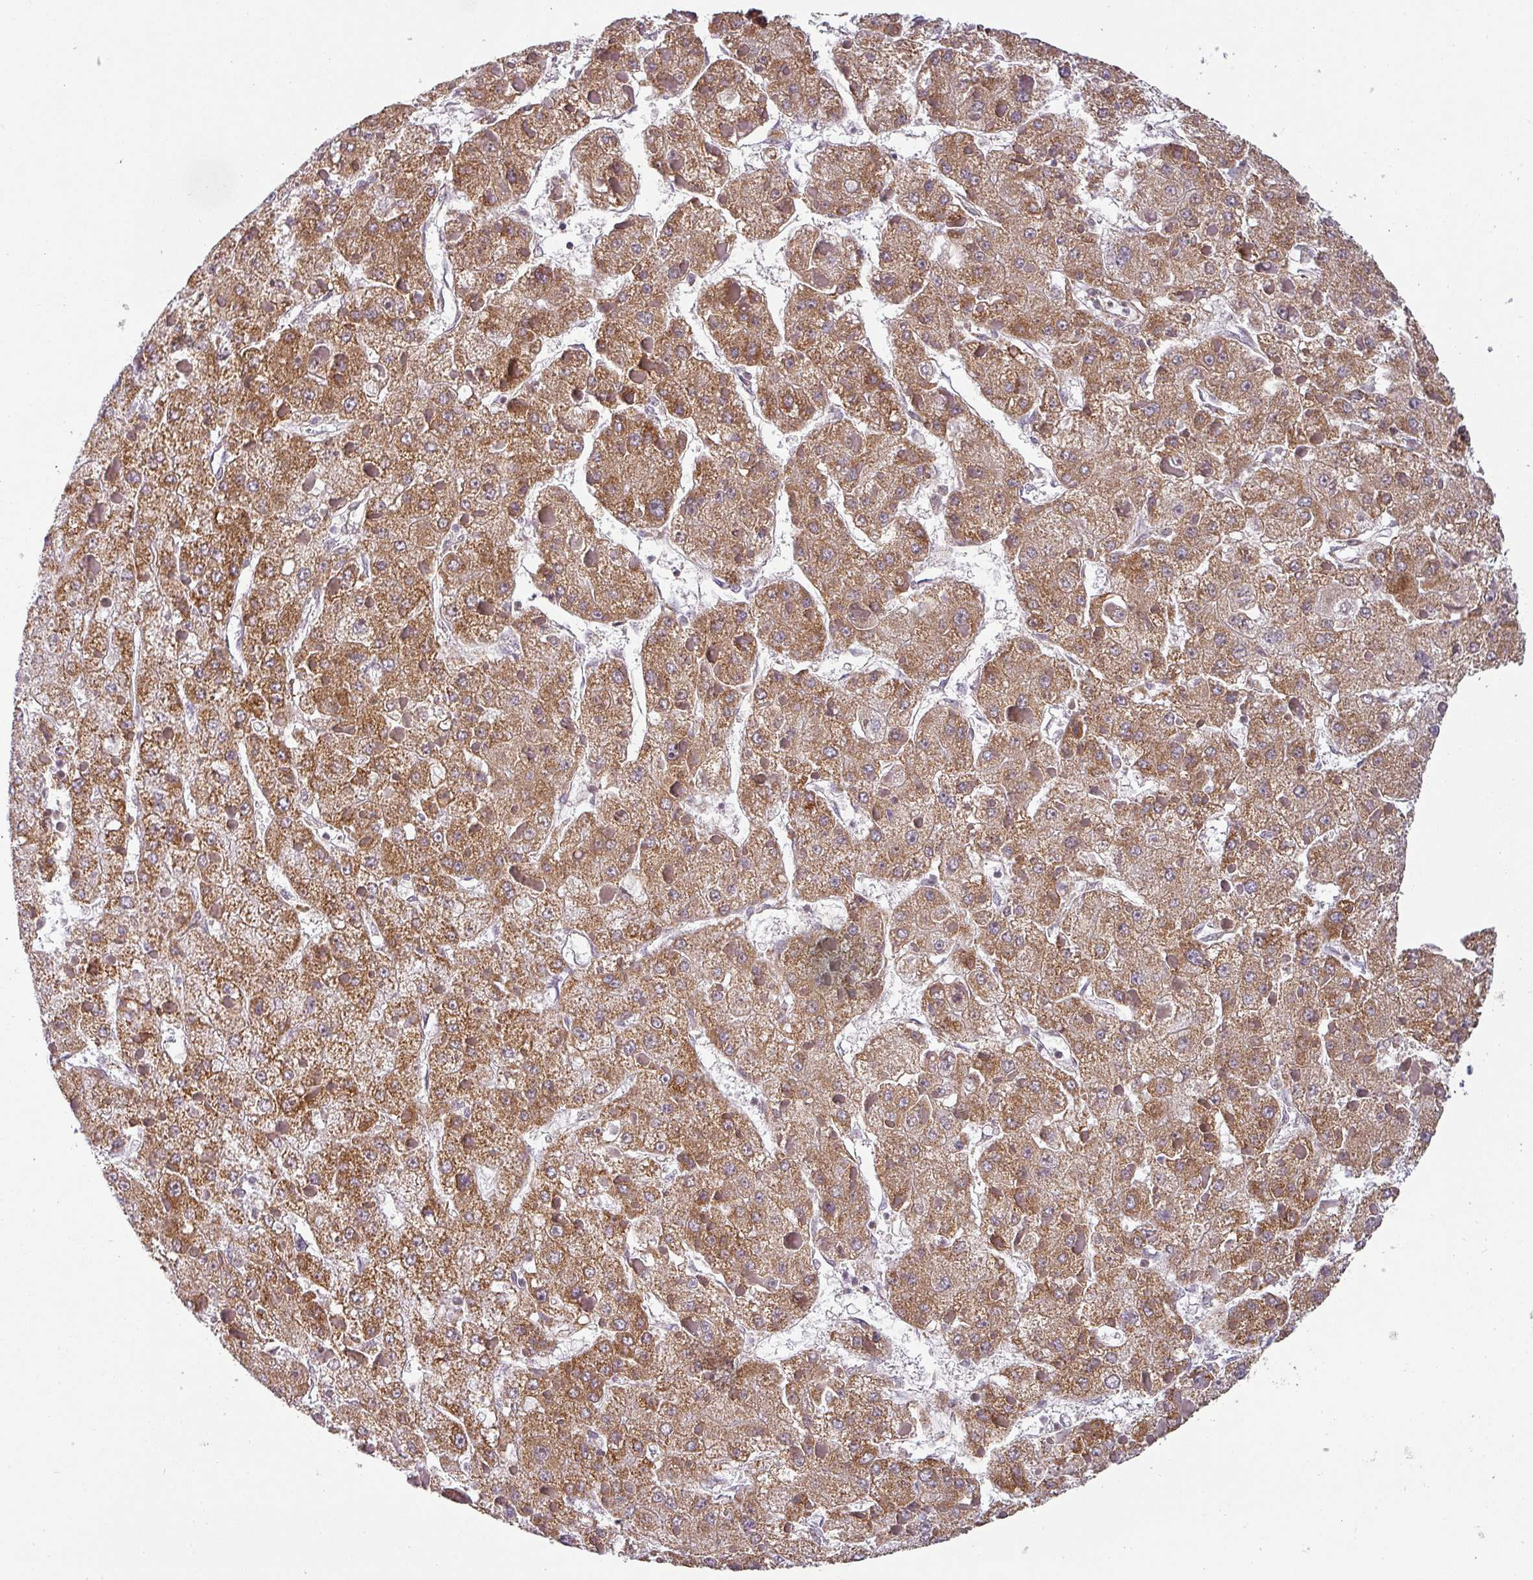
{"staining": {"intensity": "moderate", "quantity": ">75%", "location": "cytoplasmic/membranous"}, "tissue": "liver cancer", "cell_type": "Tumor cells", "image_type": "cancer", "snomed": [{"axis": "morphology", "description": "Carcinoma, Hepatocellular, NOS"}, {"axis": "topography", "description": "Liver"}], "caption": "Human liver hepatocellular carcinoma stained with a brown dye displays moderate cytoplasmic/membranous positive positivity in about >75% of tumor cells.", "gene": "MRPS16", "patient": {"sex": "female", "age": 73}}